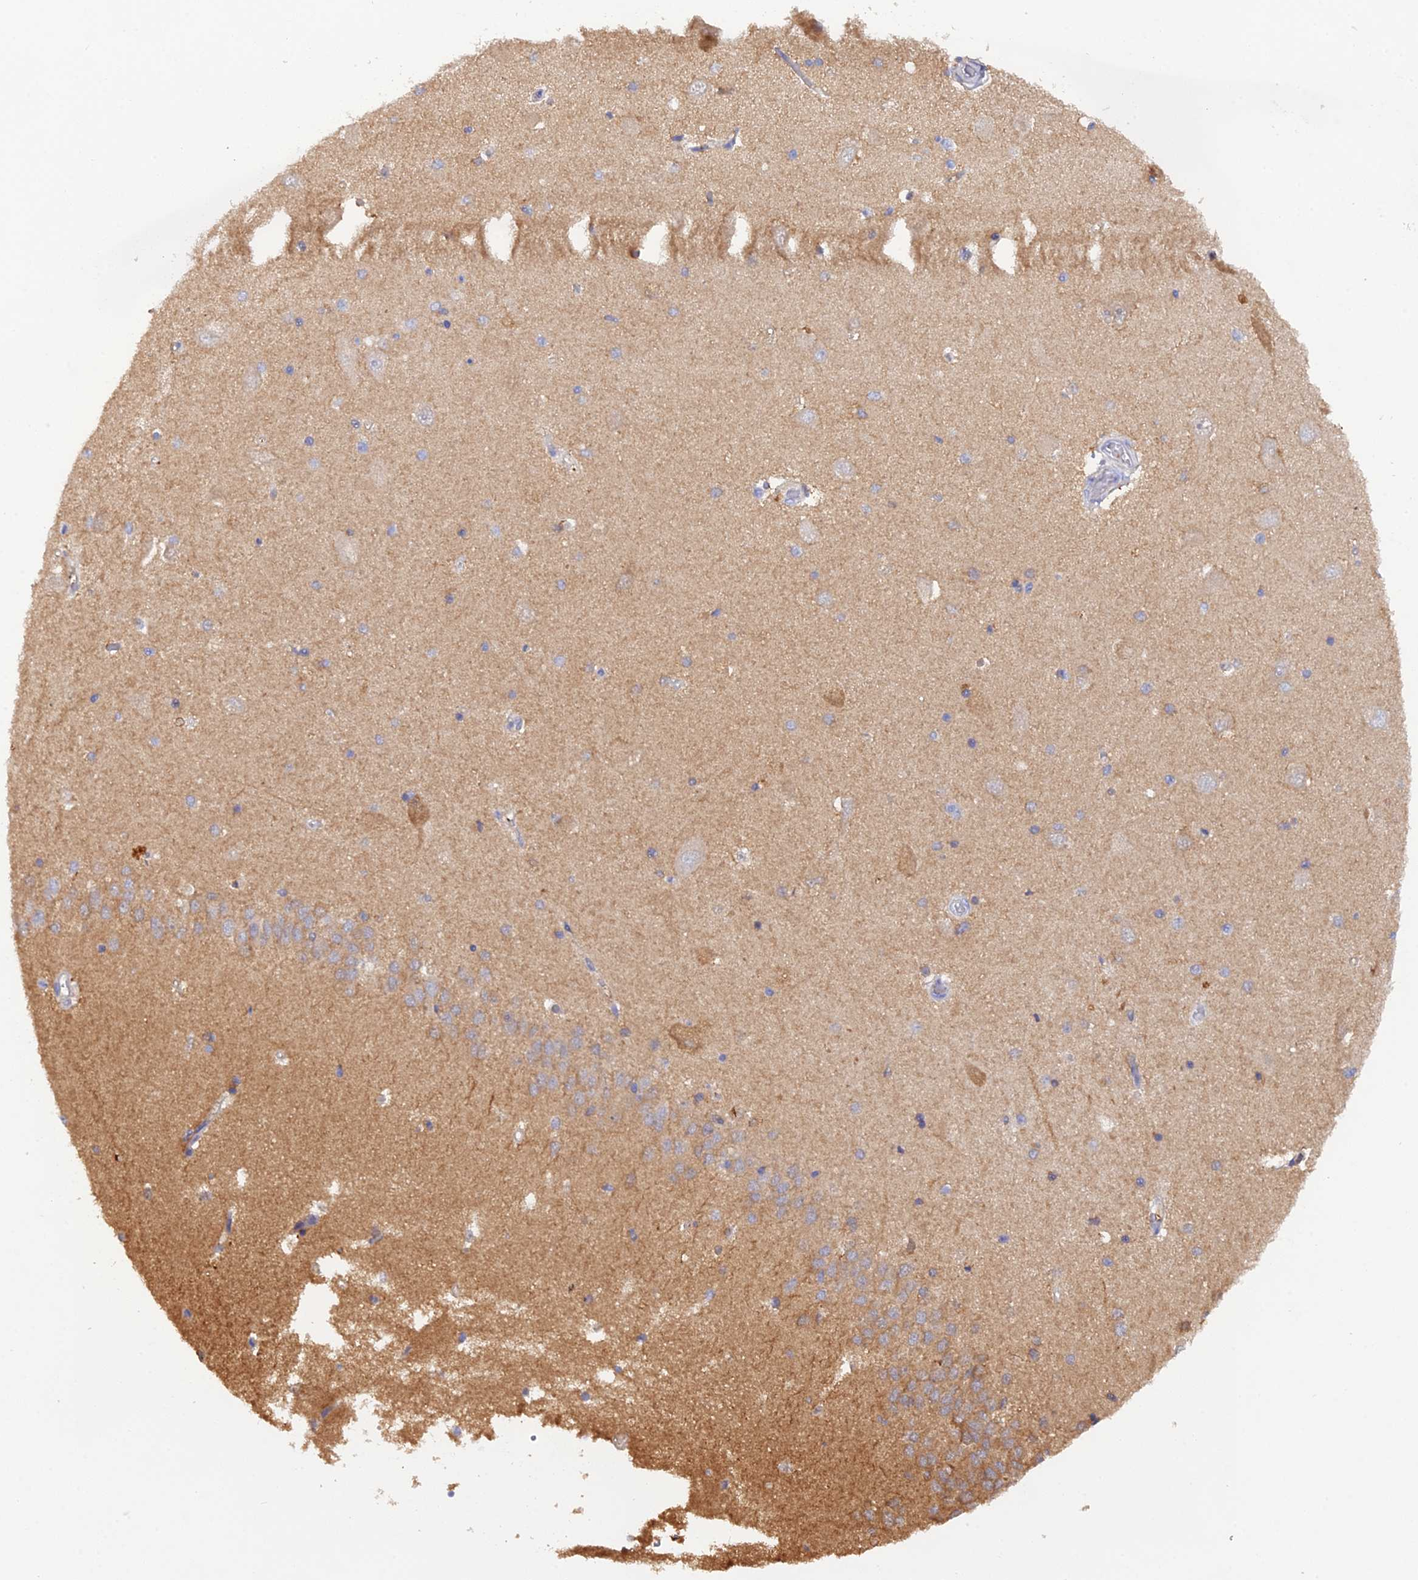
{"staining": {"intensity": "weak", "quantity": "<25%", "location": "cytoplasmic/membranous"}, "tissue": "hippocampus", "cell_type": "Glial cells", "image_type": "normal", "snomed": [{"axis": "morphology", "description": "Normal tissue, NOS"}, {"axis": "topography", "description": "Hippocampus"}], "caption": "Protein analysis of normal hippocampus demonstrates no significant positivity in glial cells.", "gene": "HINT1", "patient": {"sex": "male", "age": 45}}